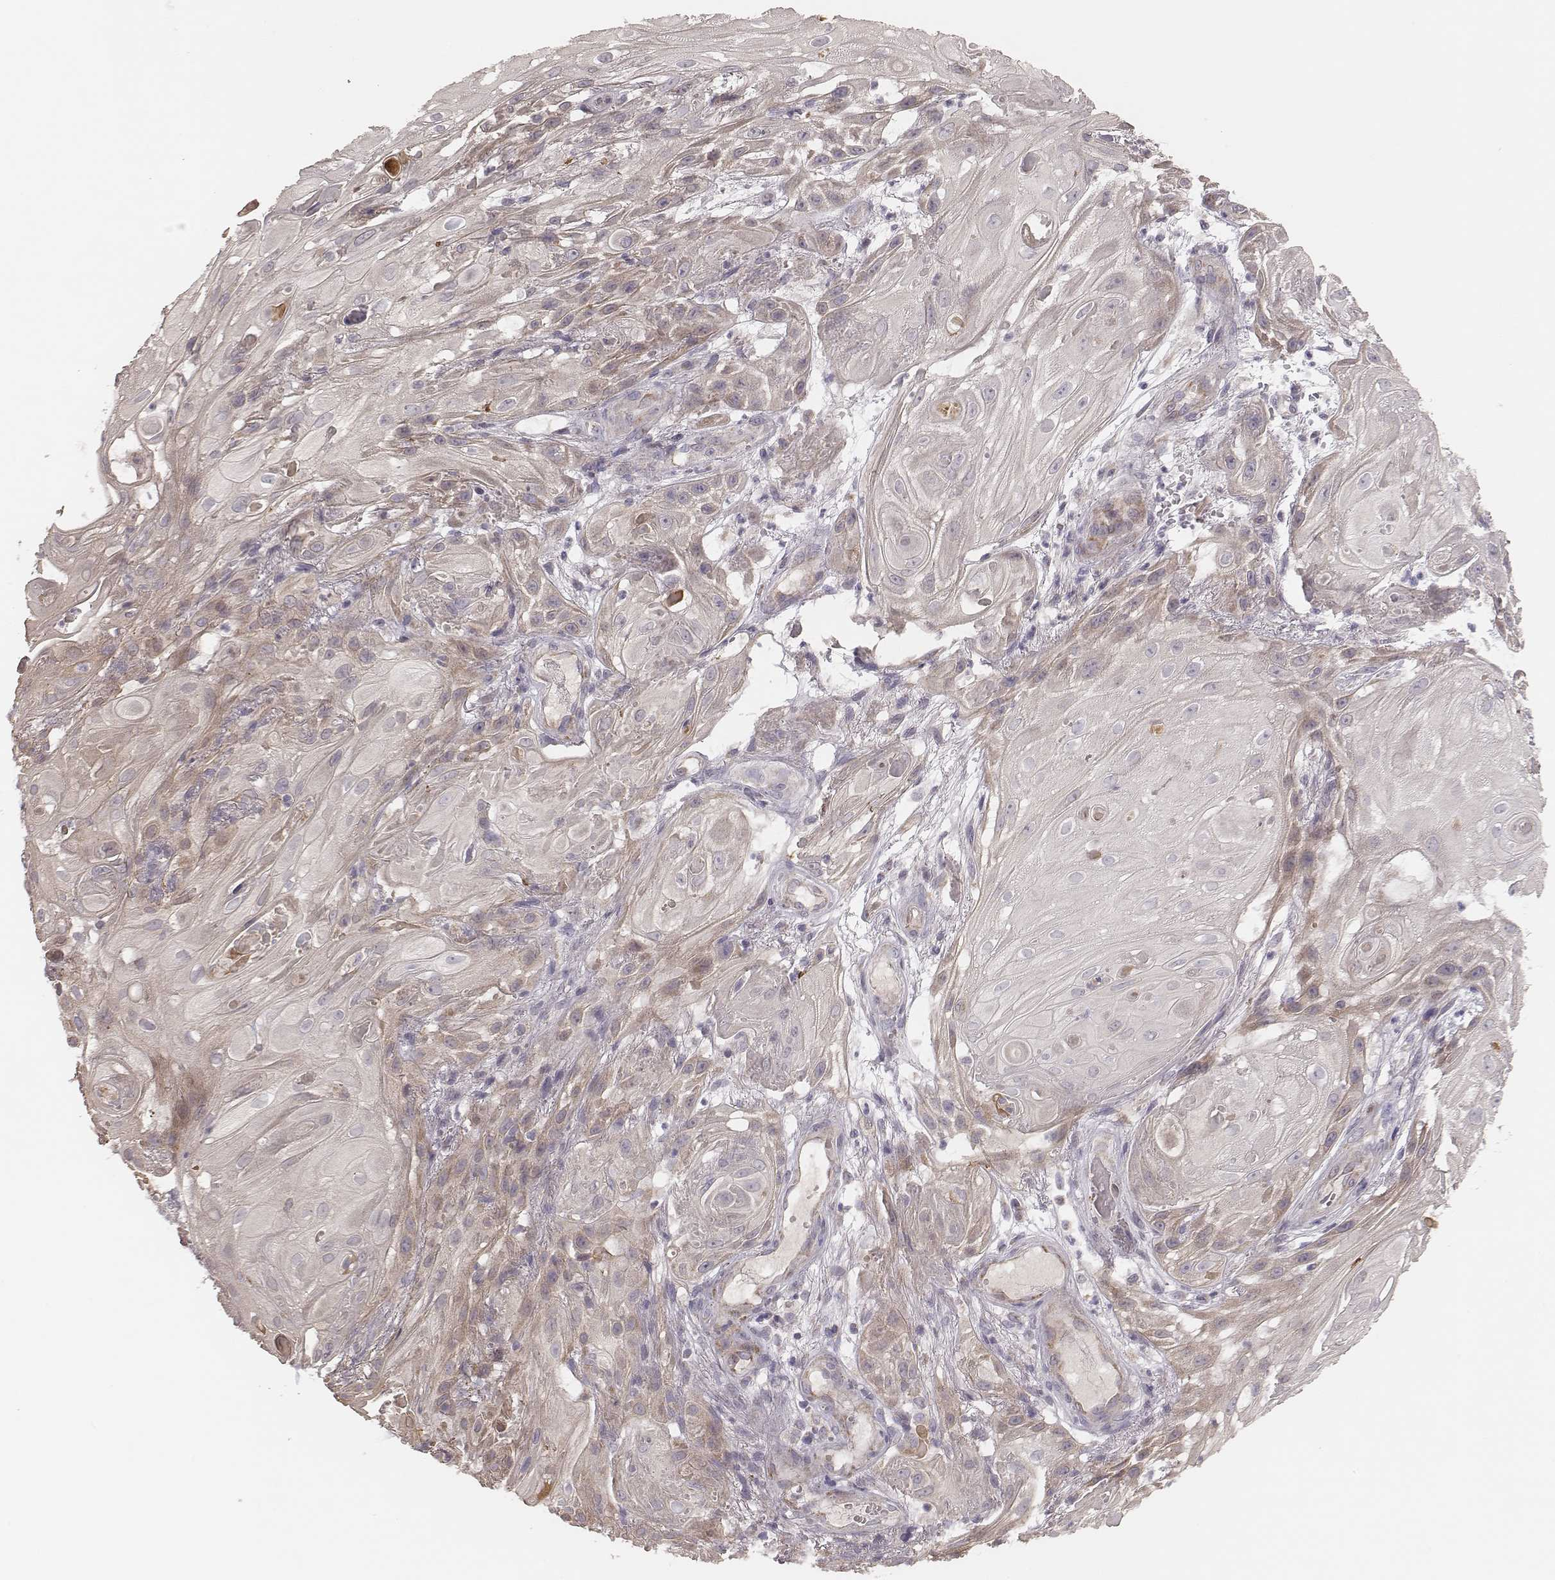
{"staining": {"intensity": "weak", "quantity": "25%-75%", "location": "cytoplasmic/membranous"}, "tissue": "skin cancer", "cell_type": "Tumor cells", "image_type": "cancer", "snomed": [{"axis": "morphology", "description": "Squamous cell carcinoma, NOS"}, {"axis": "topography", "description": "Skin"}], "caption": "Protein staining demonstrates weak cytoplasmic/membranous positivity in approximately 25%-75% of tumor cells in skin cancer (squamous cell carcinoma).", "gene": "HAVCR1", "patient": {"sex": "male", "age": 62}}